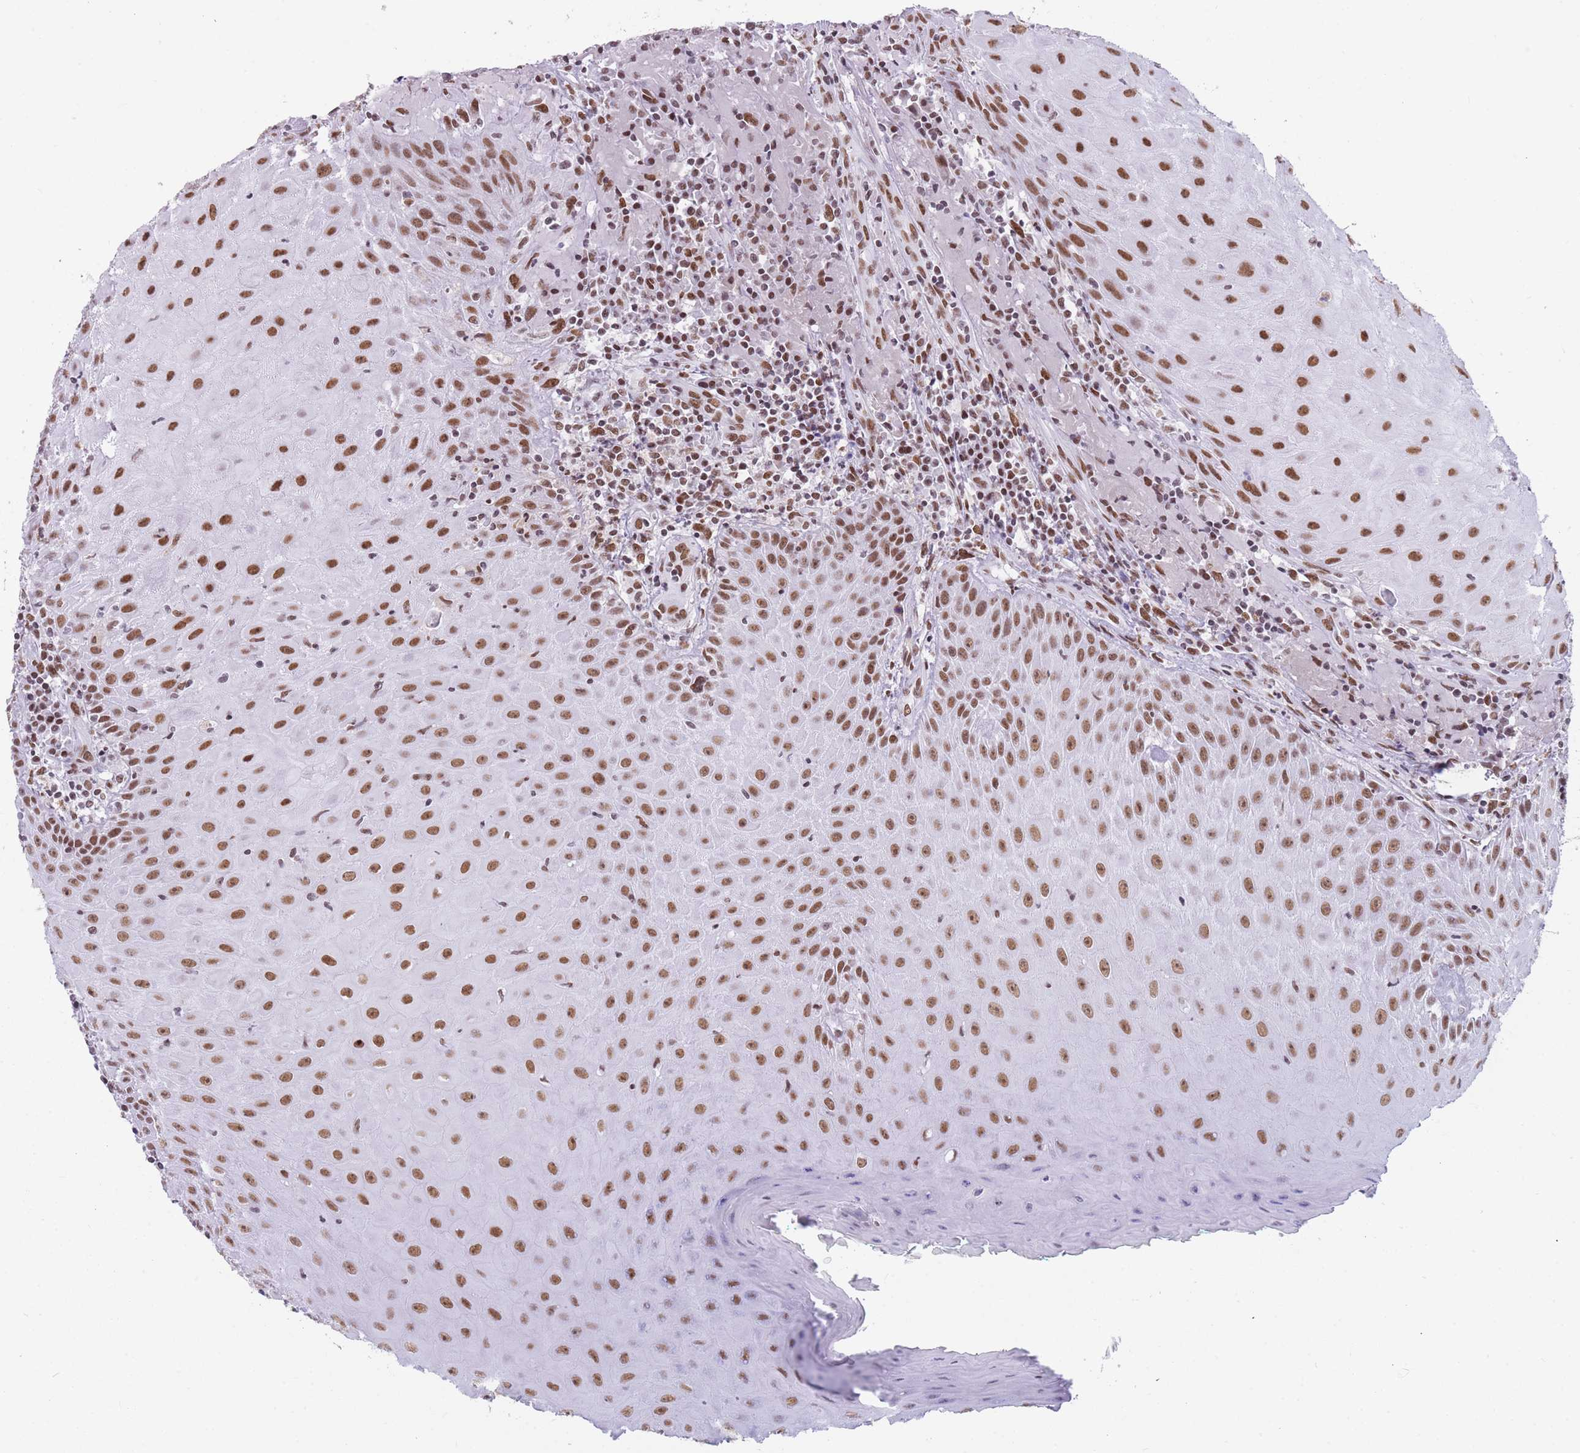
{"staining": {"intensity": "moderate", "quantity": ">75%", "location": "nuclear"}, "tissue": "head and neck cancer", "cell_type": "Tumor cells", "image_type": "cancer", "snomed": [{"axis": "morphology", "description": "Normal tissue, NOS"}, {"axis": "morphology", "description": "Squamous cell carcinoma, NOS"}, {"axis": "topography", "description": "Oral tissue"}, {"axis": "topography", "description": "Head-Neck"}], "caption": "An image showing moderate nuclear expression in approximately >75% of tumor cells in head and neck squamous cell carcinoma, as visualized by brown immunohistochemical staining.", "gene": "HNRNPUL1", "patient": {"sex": "female", "age": 70}}